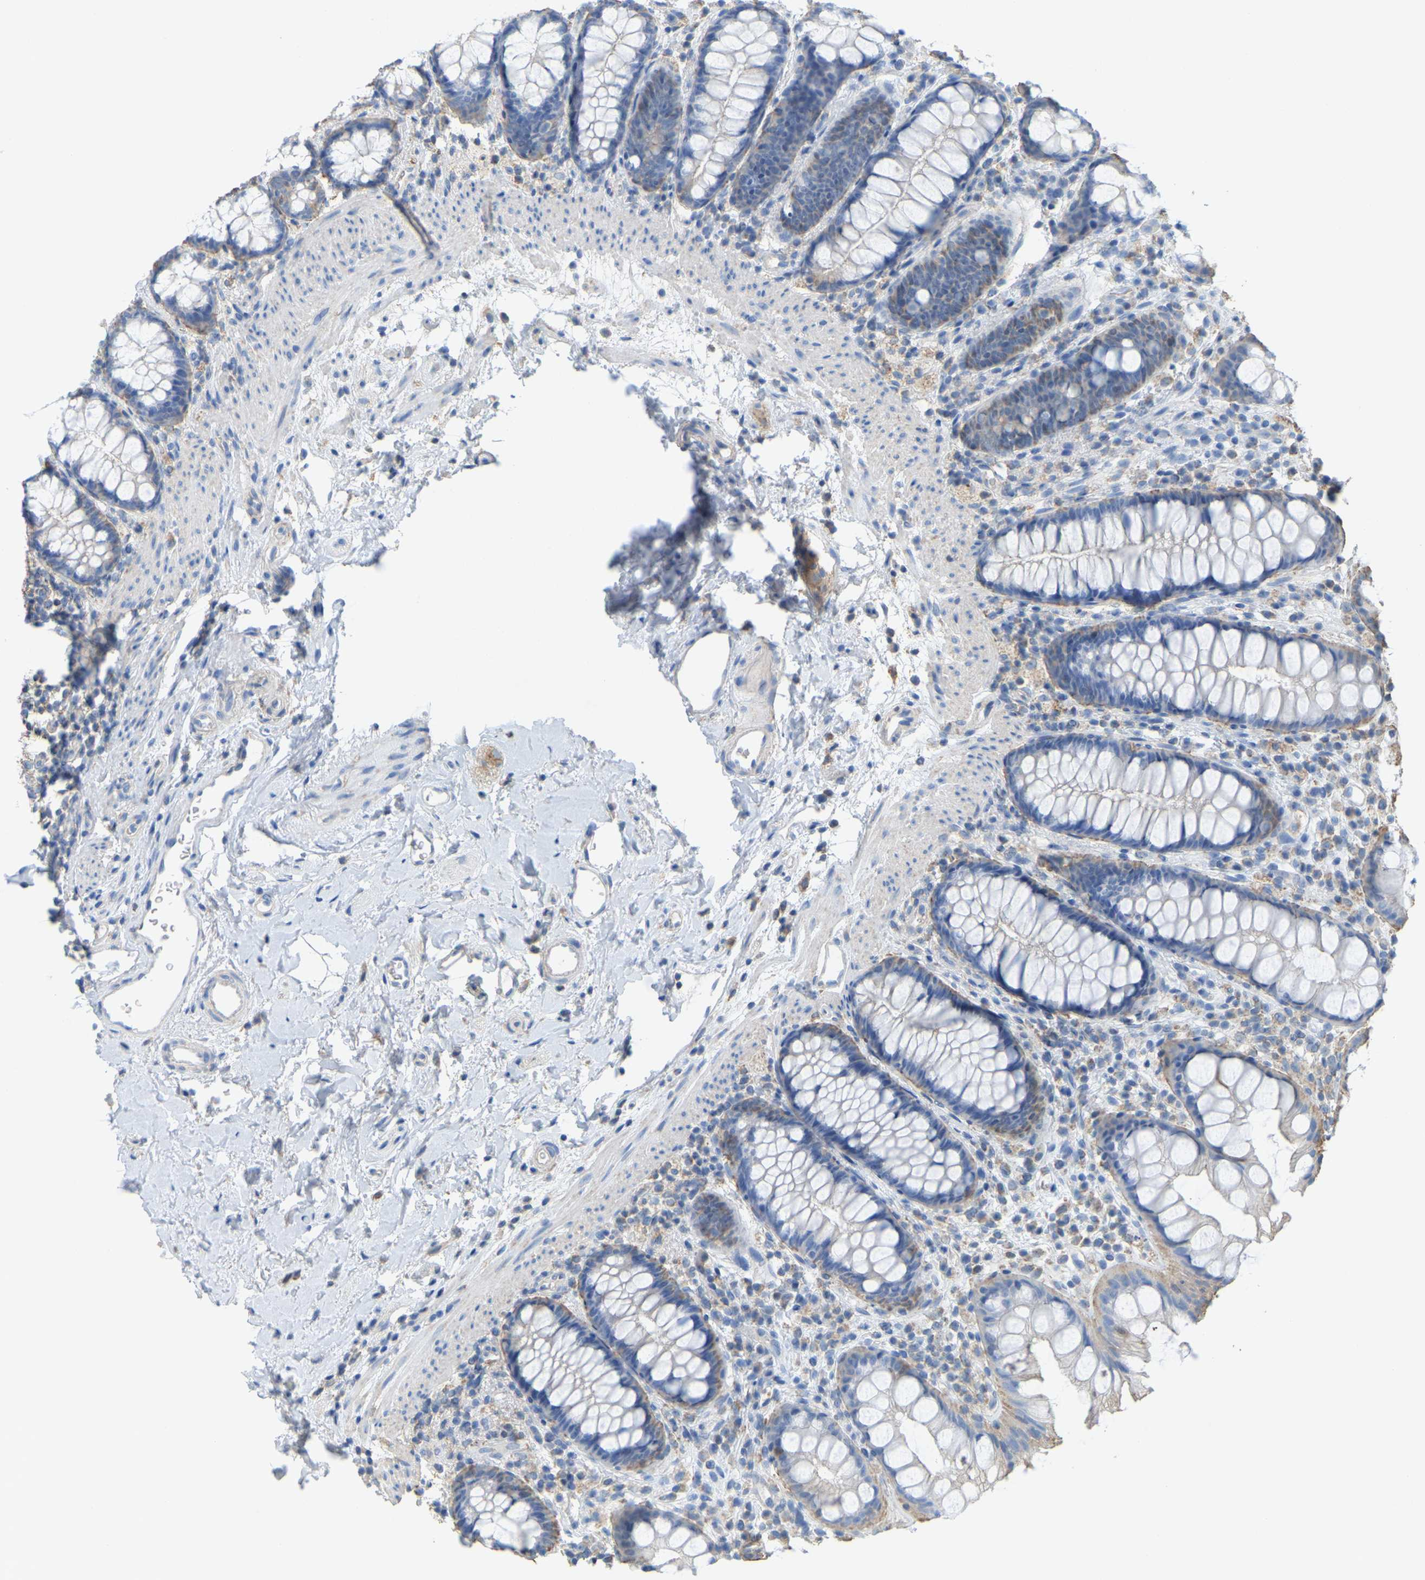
{"staining": {"intensity": "strong", "quantity": "25%-75%", "location": "cytoplasmic/membranous"}, "tissue": "rectum", "cell_type": "Glandular cells", "image_type": "normal", "snomed": [{"axis": "morphology", "description": "Normal tissue, NOS"}, {"axis": "topography", "description": "Rectum"}], "caption": "Immunohistochemical staining of benign human rectum displays 25%-75% levels of strong cytoplasmic/membranous protein expression in approximately 25%-75% of glandular cells.", "gene": "SERPINB5", "patient": {"sex": "female", "age": 65}}